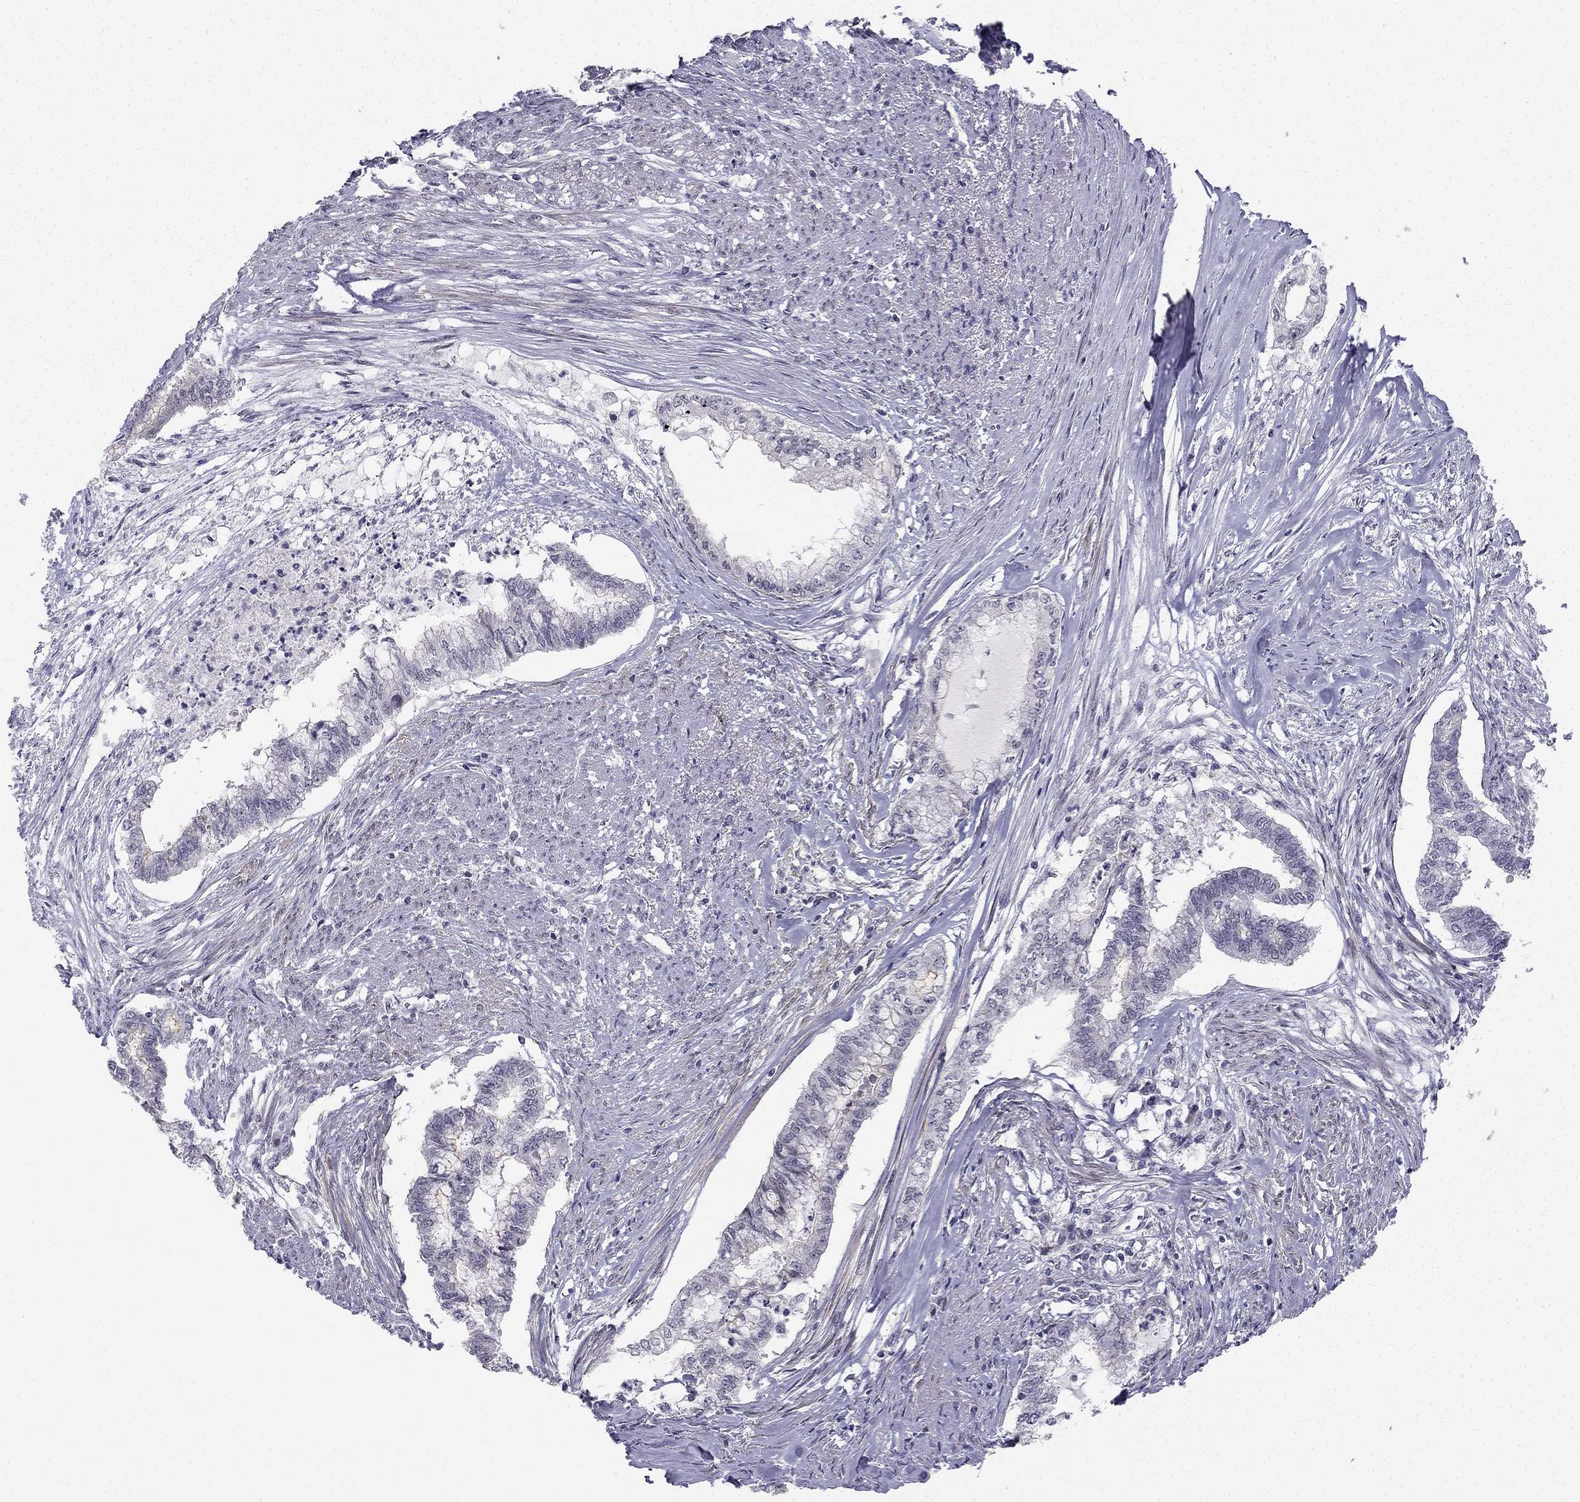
{"staining": {"intensity": "negative", "quantity": "none", "location": "none"}, "tissue": "endometrial cancer", "cell_type": "Tumor cells", "image_type": "cancer", "snomed": [{"axis": "morphology", "description": "Adenocarcinoma, NOS"}, {"axis": "topography", "description": "Endometrium"}], "caption": "A high-resolution photomicrograph shows immunohistochemistry staining of adenocarcinoma (endometrial), which shows no significant expression in tumor cells. The staining is performed using DAB (3,3'-diaminobenzidine) brown chromogen with nuclei counter-stained in using hematoxylin.", "gene": "CHST8", "patient": {"sex": "female", "age": 79}}